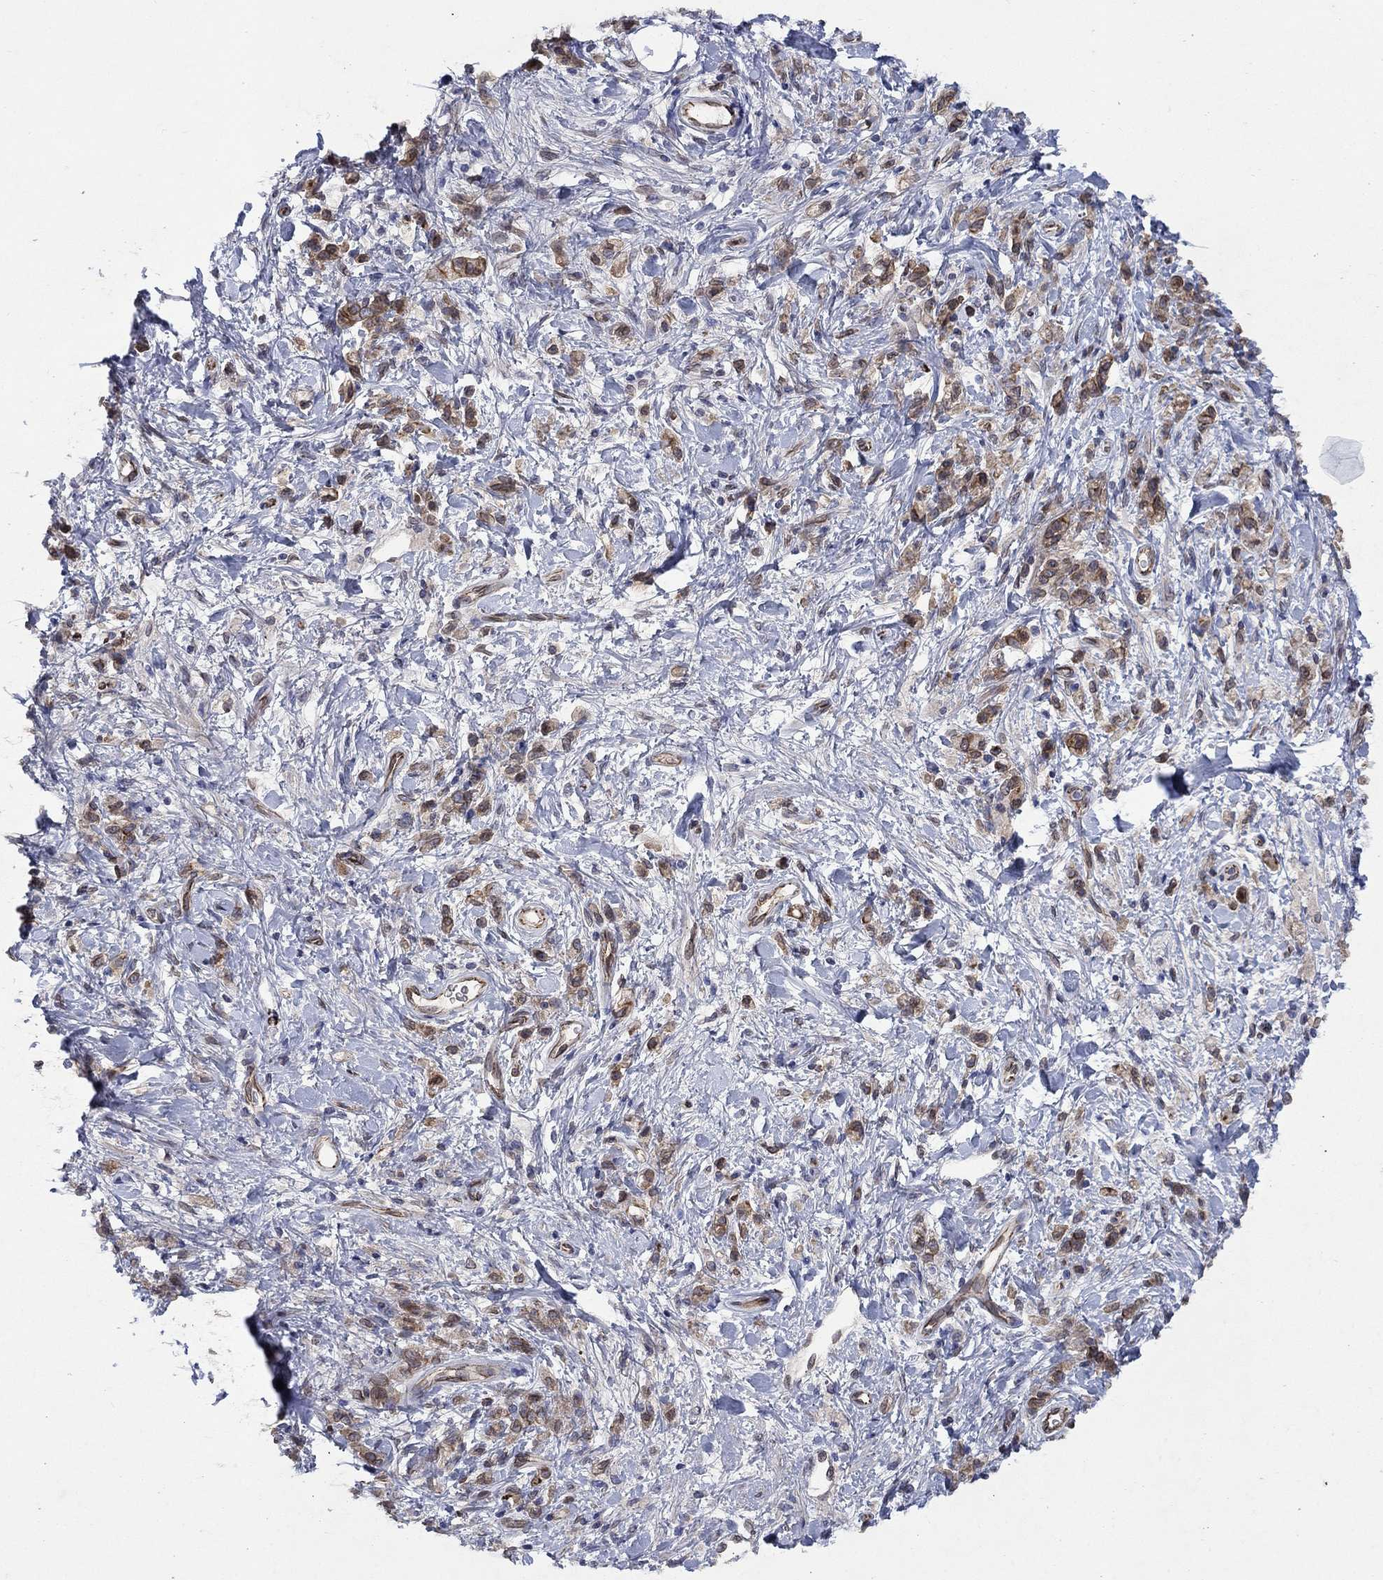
{"staining": {"intensity": "moderate", "quantity": "25%-75%", "location": "cytoplasmic/membranous"}, "tissue": "stomach cancer", "cell_type": "Tumor cells", "image_type": "cancer", "snomed": [{"axis": "morphology", "description": "Adenocarcinoma, NOS"}, {"axis": "topography", "description": "Stomach"}], "caption": "An immunohistochemistry (IHC) histopathology image of neoplastic tissue is shown. Protein staining in brown highlights moderate cytoplasmic/membranous positivity in adenocarcinoma (stomach) within tumor cells.", "gene": "EMC9", "patient": {"sex": "male", "age": 77}}